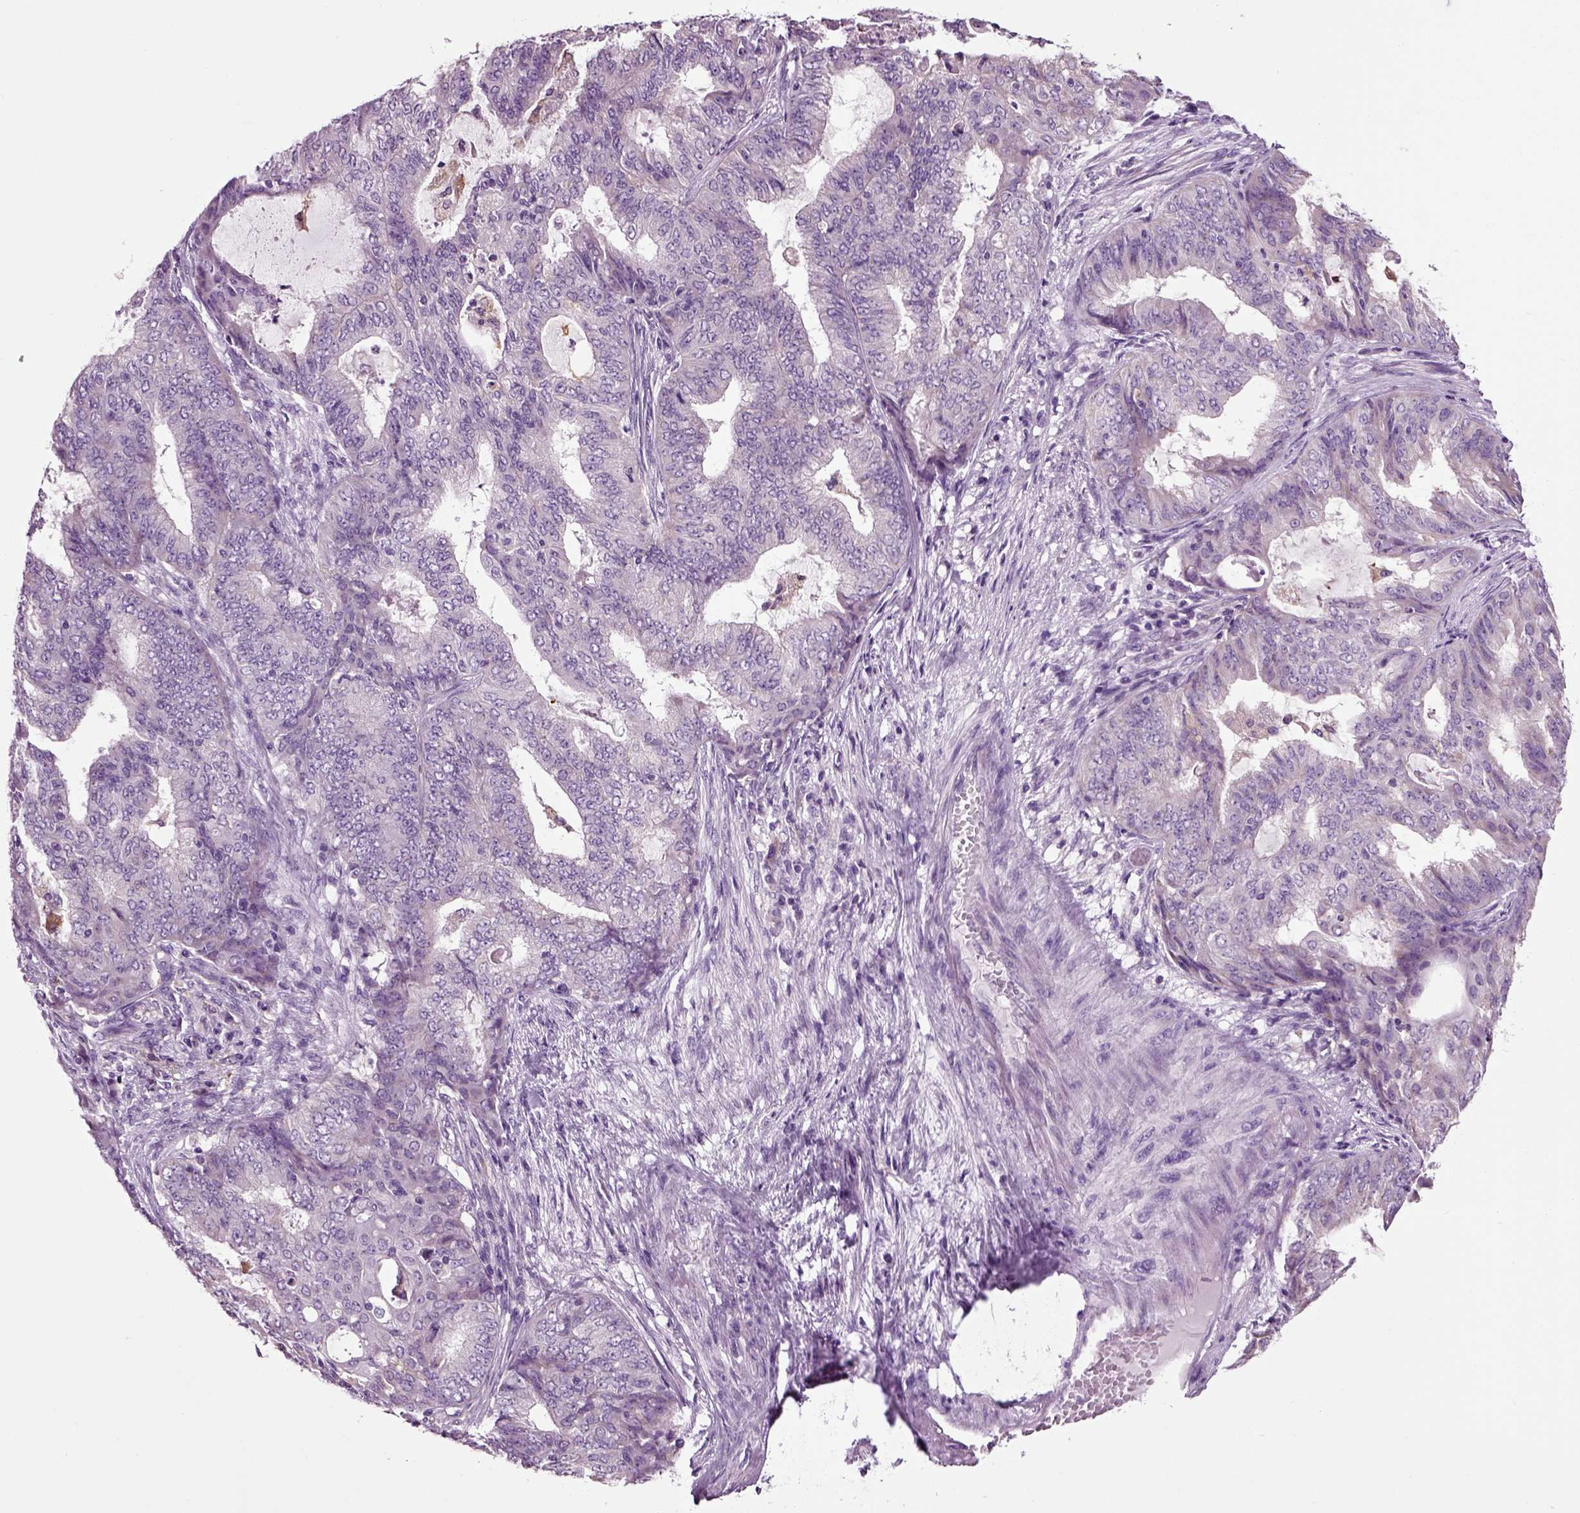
{"staining": {"intensity": "negative", "quantity": "none", "location": "none"}, "tissue": "endometrial cancer", "cell_type": "Tumor cells", "image_type": "cancer", "snomed": [{"axis": "morphology", "description": "Adenocarcinoma, NOS"}, {"axis": "topography", "description": "Endometrium"}], "caption": "A high-resolution photomicrograph shows IHC staining of endometrial cancer, which demonstrates no significant expression in tumor cells. (DAB (3,3'-diaminobenzidine) immunohistochemistry (IHC), high magnification).", "gene": "DNAH10", "patient": {"sex": "female", "age": 62}}